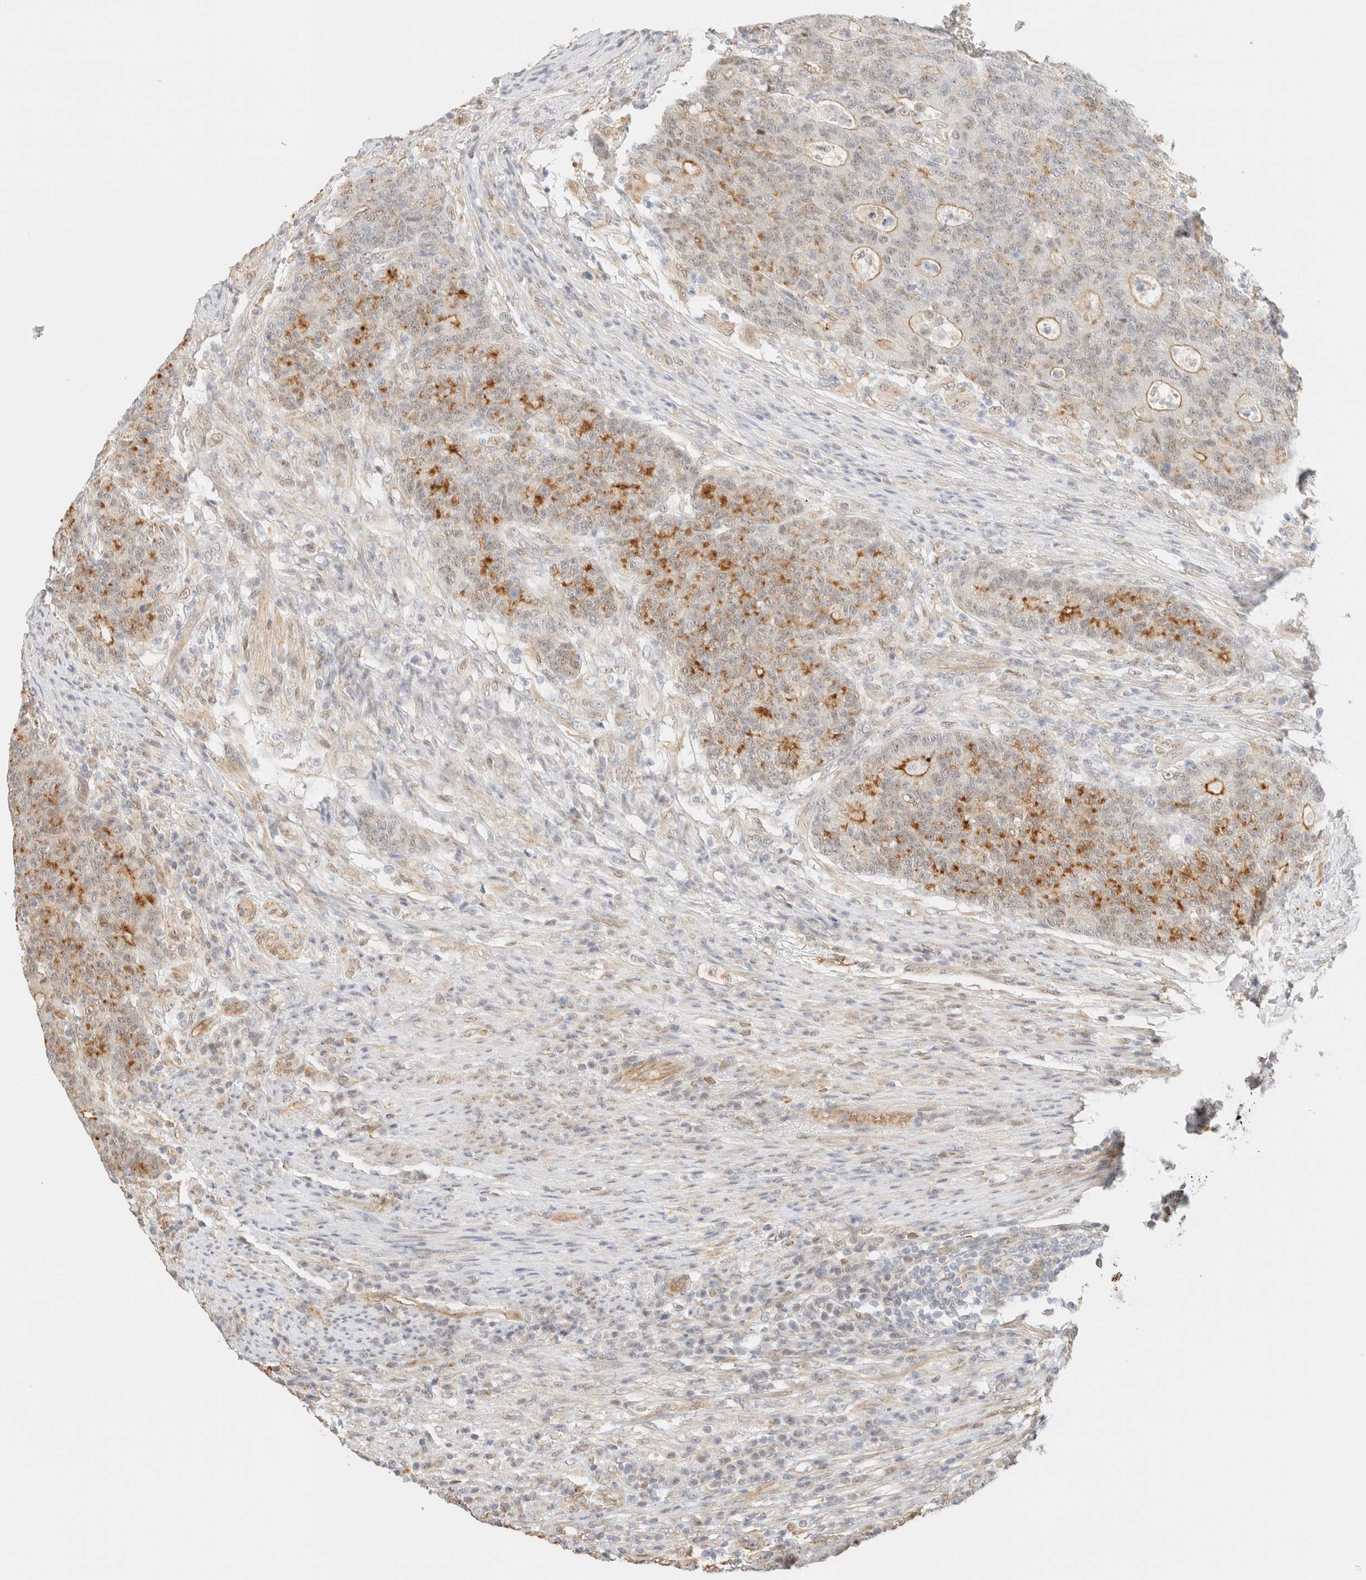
{"staining": {"intensity": "moderate", "quantity": "<25%", "location": "cytoplasmic/membranous,nuclear"}, "tissue": "colorectal cancer", "cell_type": "Tumor cells", "image_type": "cancer", "snomed": [{"axis": "morphology", "description": "Normal tissue, NOS"}, {"axis": "morphology", "description": "Adenocarcinoma, NOS"}, {"axis": "topography", "description": "Colon"}], "caption": "About <25% of tumor cells in adenocarcinoma (colorectal) exhibit moderate cytoplasmic/membranous and nuclear protein positivity as visualized by brown immunohistochemical staining.", "gene": "ARID5A", "patient": {"sex": "female", "age": 75}}